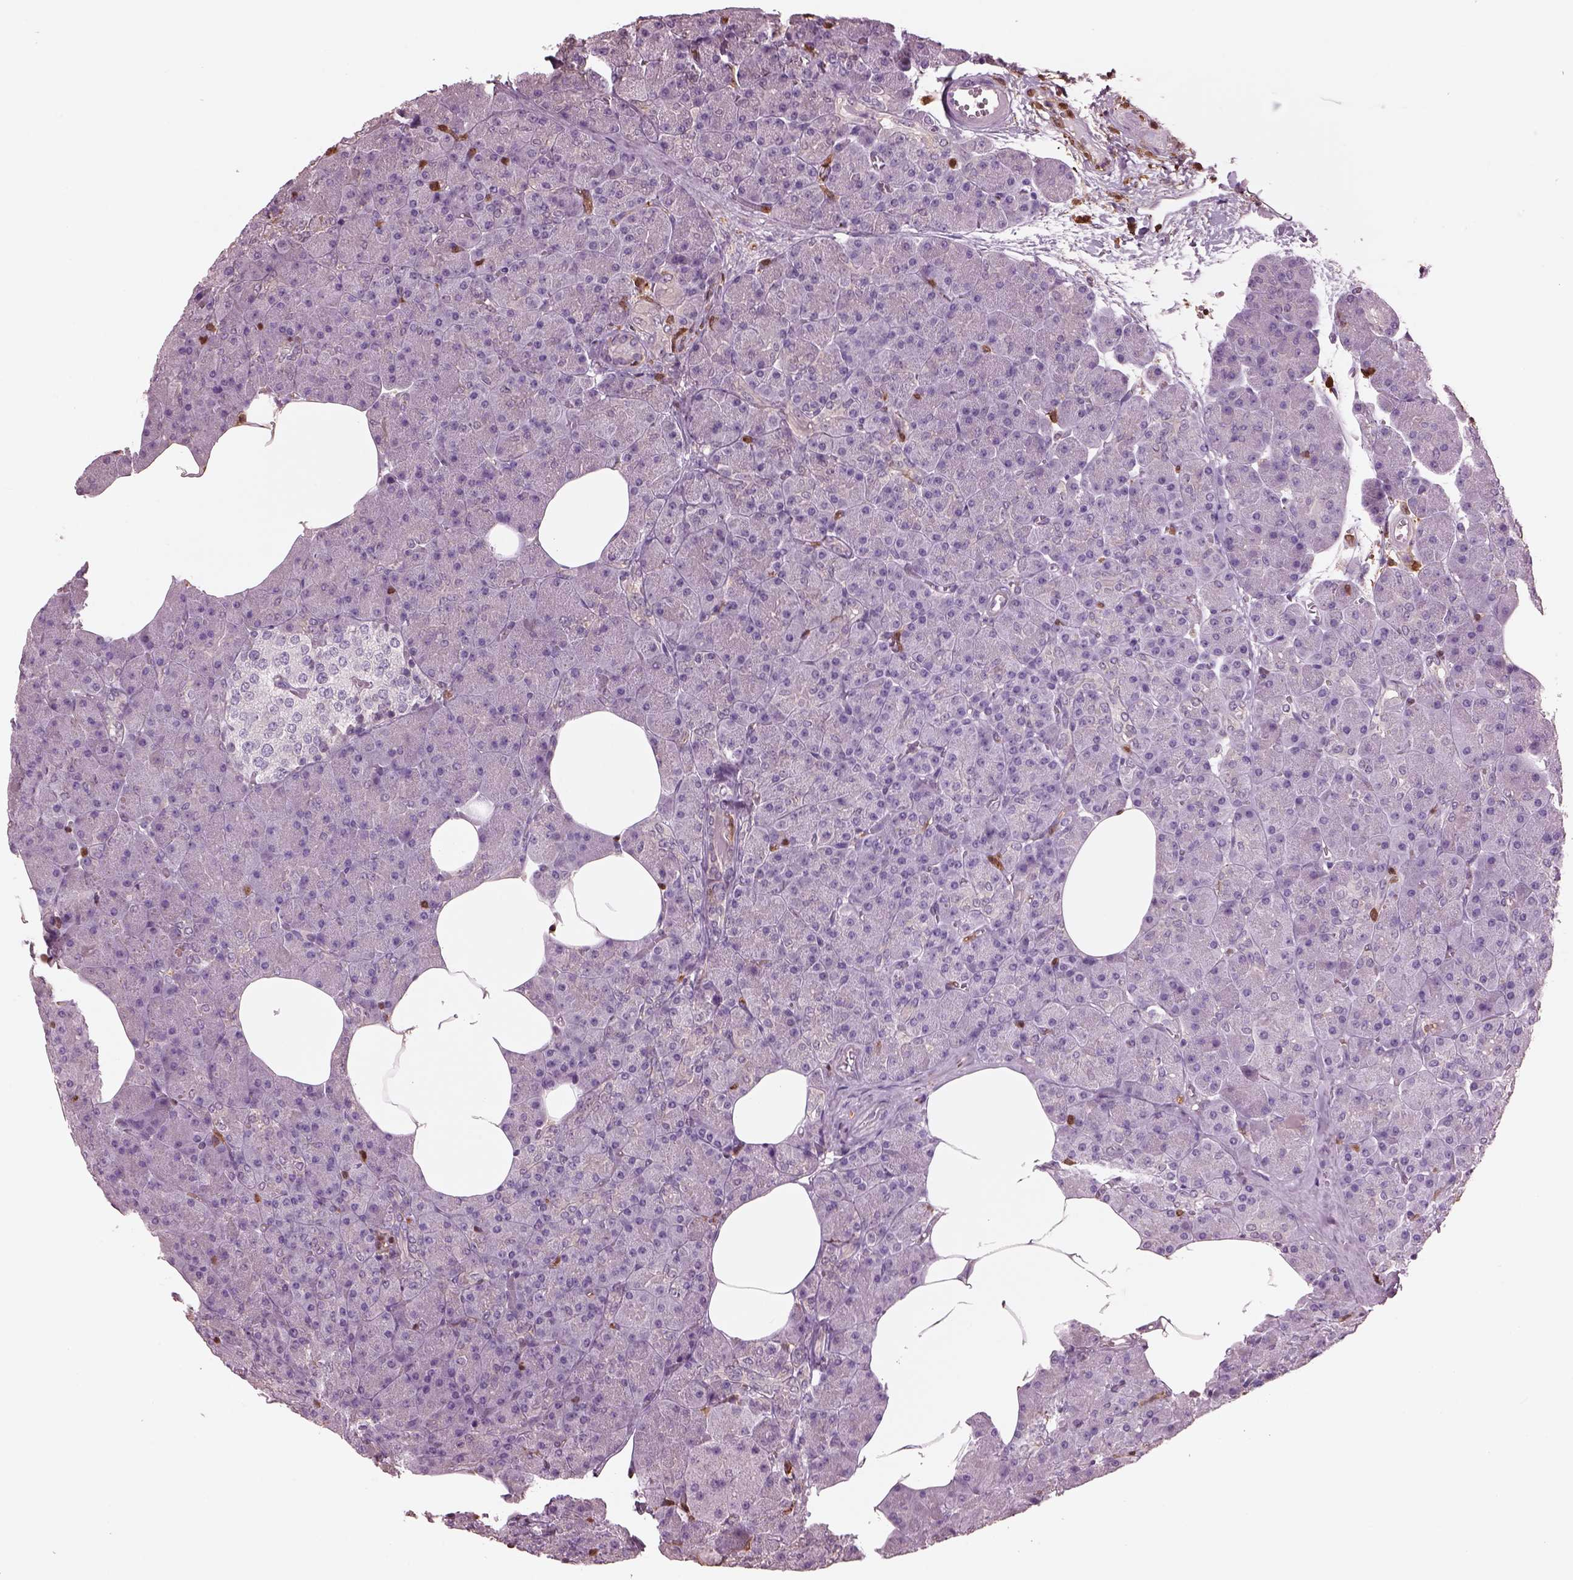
{"staining": {"intensity": "negative", "quantity": "none", "location": "none"}, "tissue": "pancreas", "cell_type": "Exocrine glandular cells", "image_type": "normal", "snomed": [{"axis": "morphology", "description": "Normal tissue, NOS"}, {"axis": "topography", "description": "Pancreas"}], "caption": "Immunohistochemical staining of benign pancreas displays no significant positivity in exocrine glandular cells.", "gene": "IL31RA", "patient": {"sex": "female", "age": 45}}